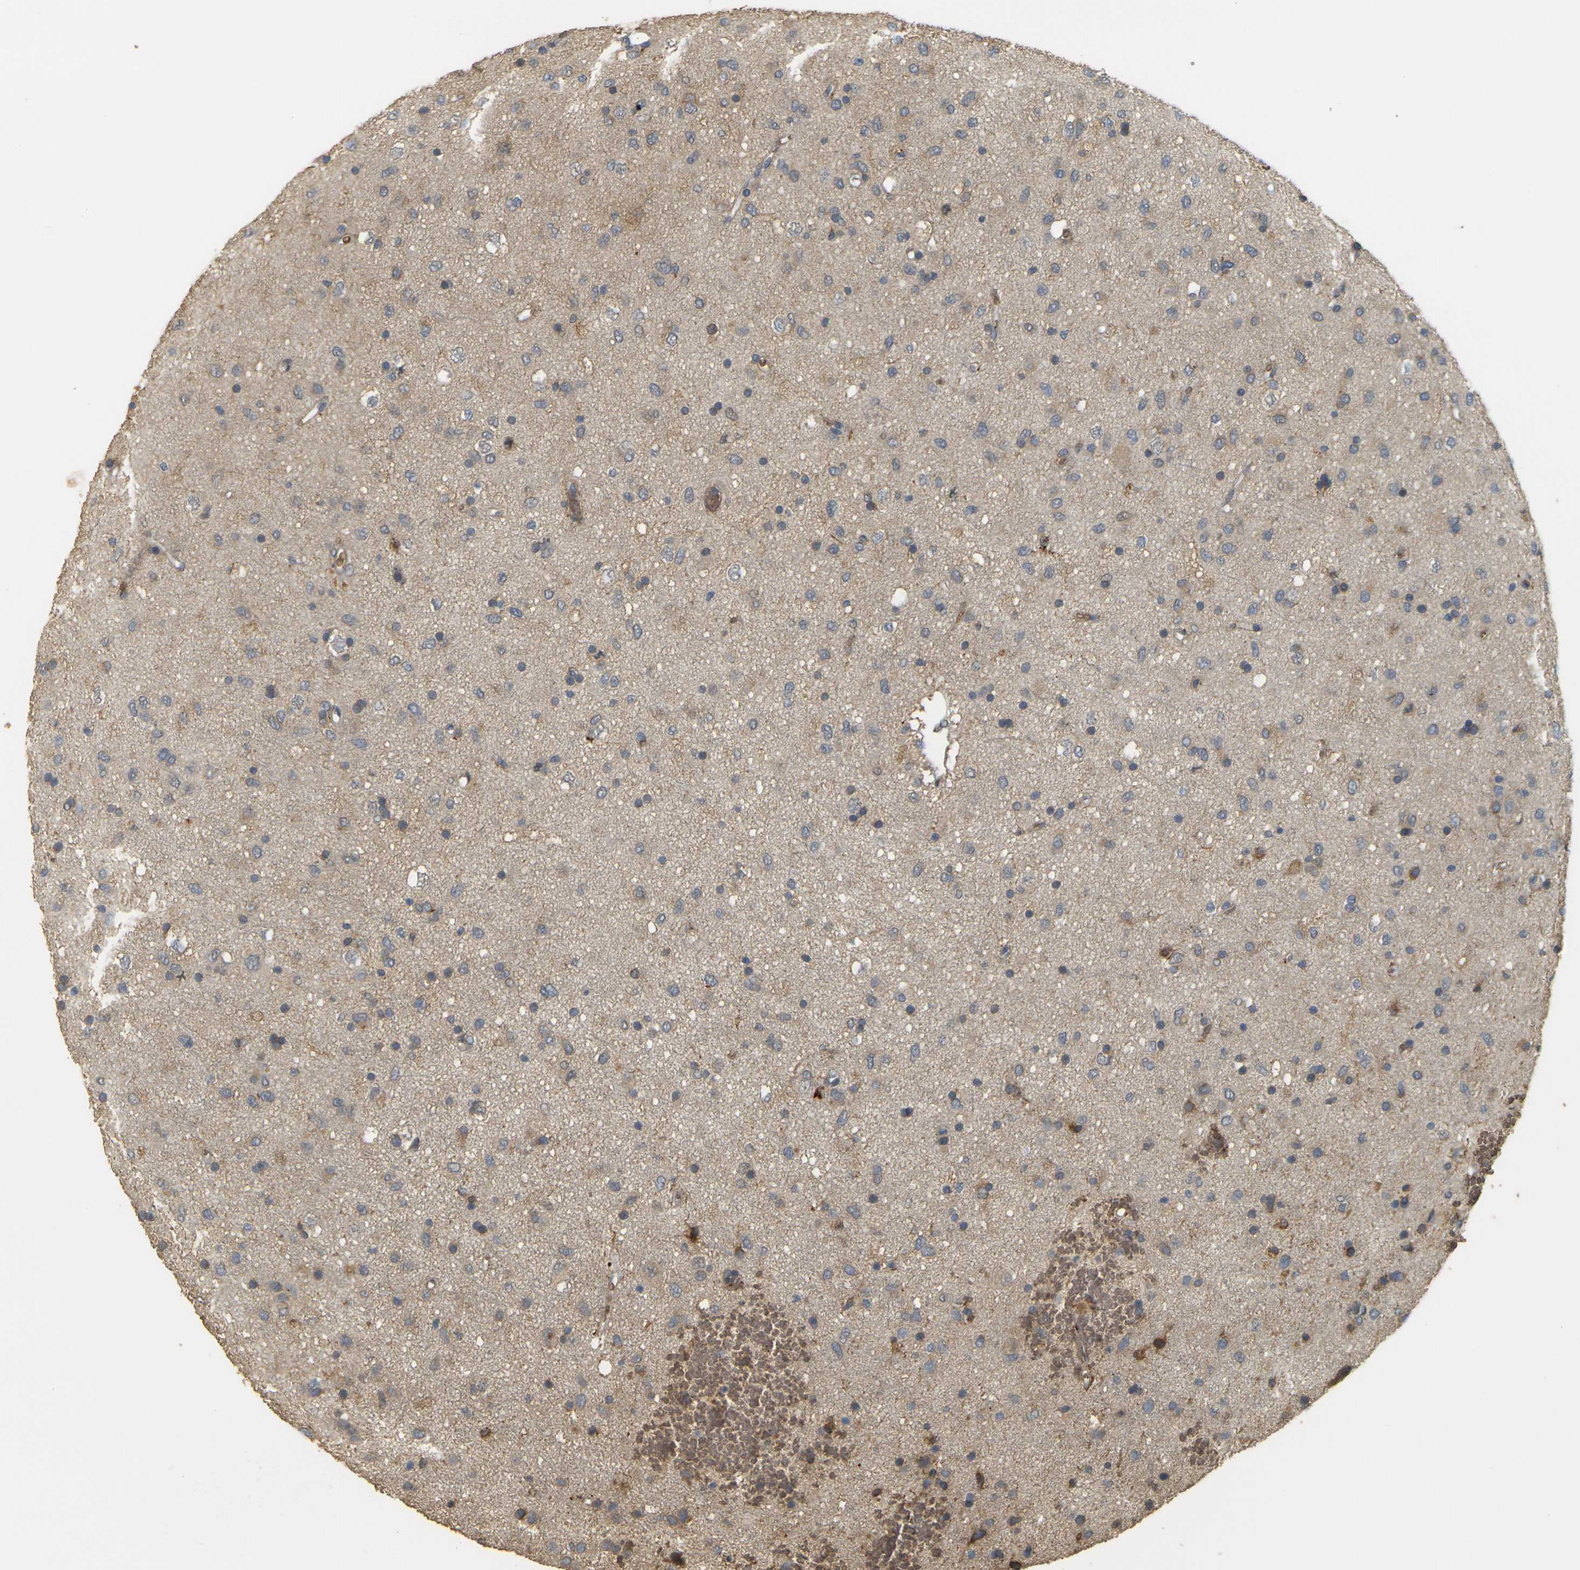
{"staining": {"intensity": "moderate", "quantity": "25%-75%", "location": "cytoplasmic/membranous"}, "tissue": "glioma", "cell_type": "Tumor cells", "image_type": "cancer", "snomed": [{"axis": "morphology", "description": "Glioma, malignant, Low grade"}, {"axis": "topography", "description": "Brain"}], "caption": "IHC (DAB (3,3'-diaminobenzidine)) staining of human glioma shows moderate cytoplasmic/membranous protein expression in approximately 25%-75% of tumor cells.", "gene": "MEGF9", "patient": {"sex": "male", "age": 77}}